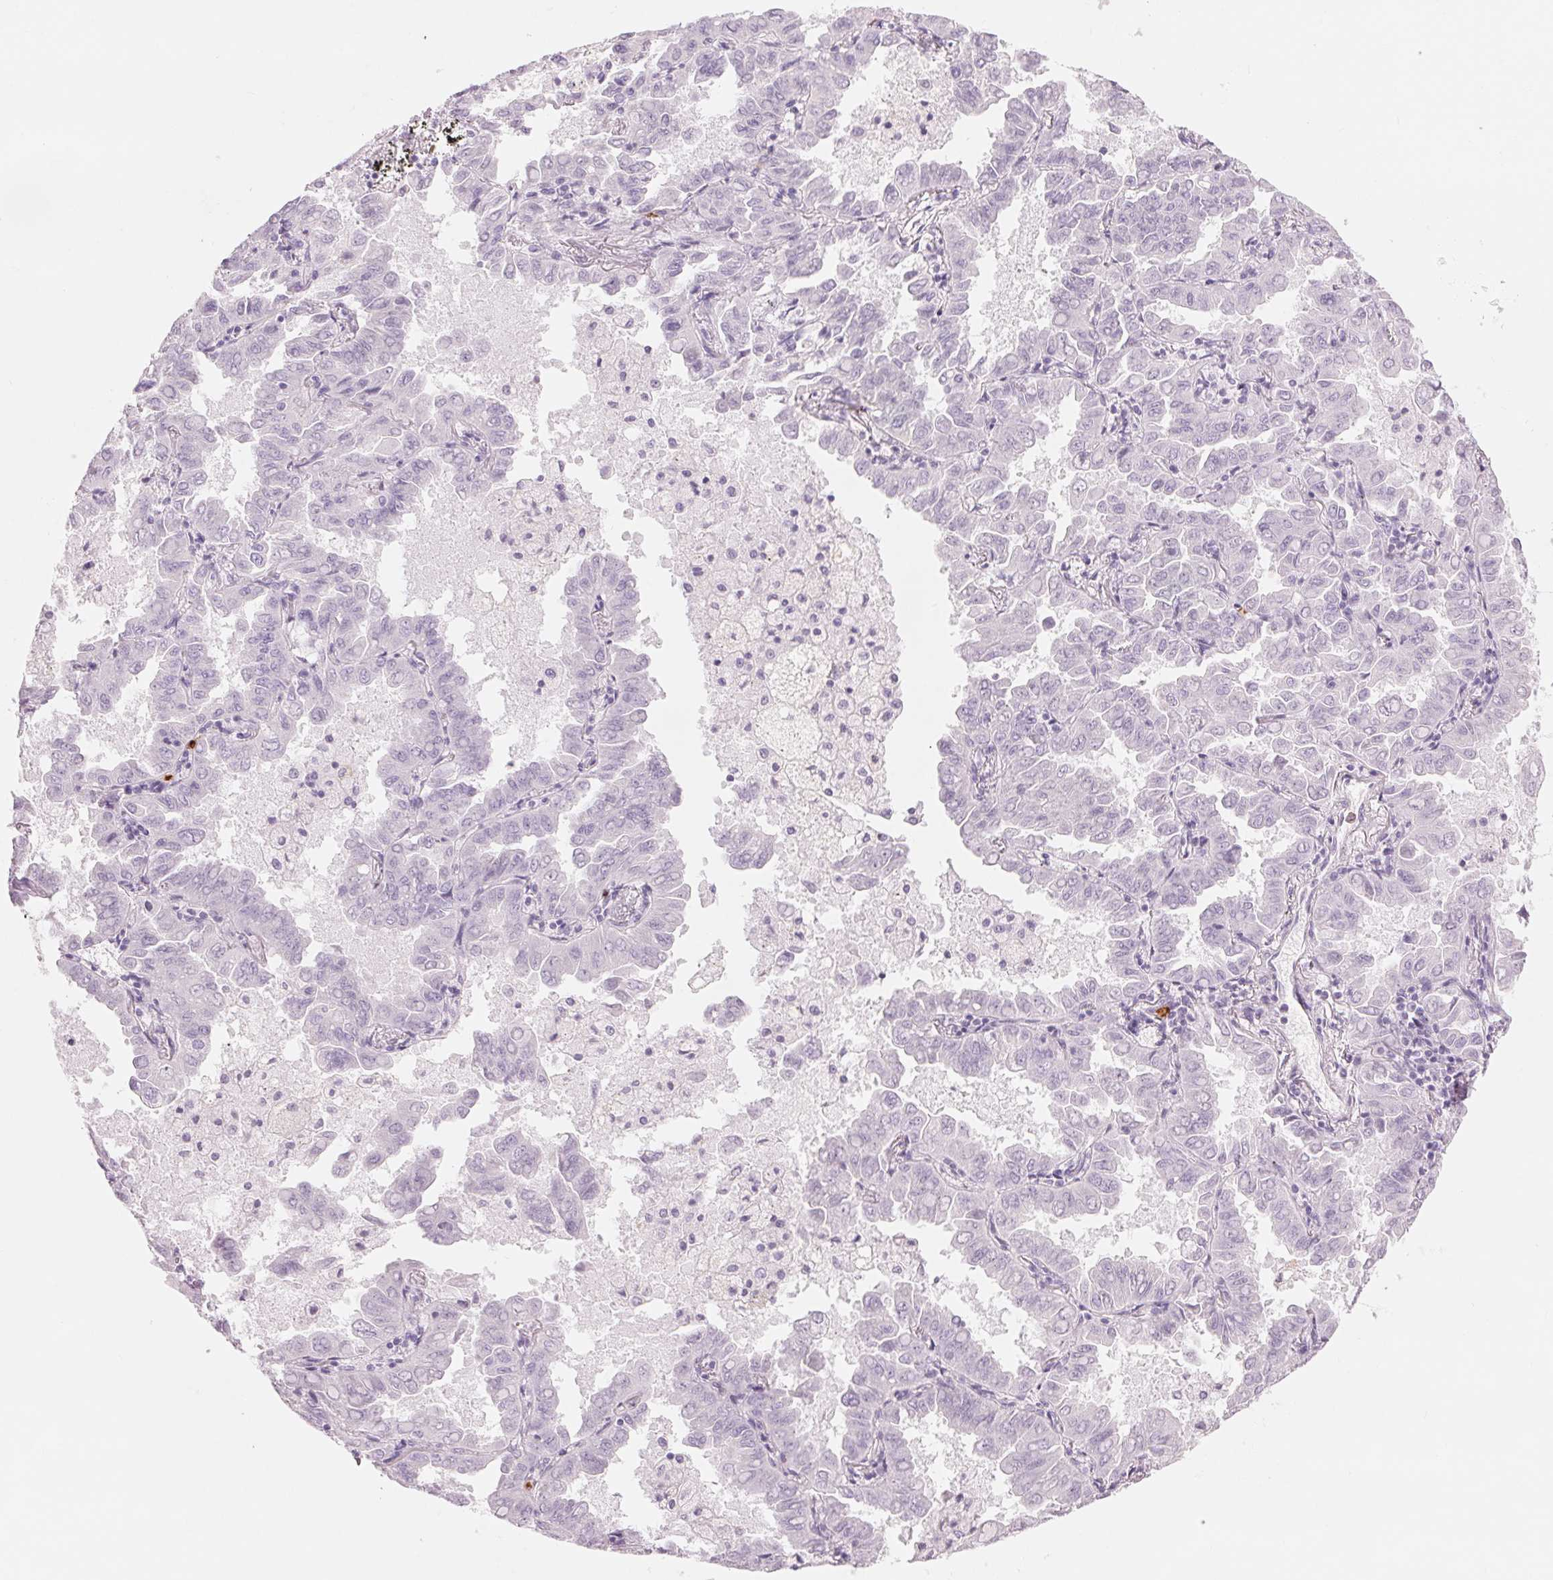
{"staining": {"intensity": "negative", "quantity": "none", "location": "none"}, "tissue": "lung cancer", "cell_type": "Tumor cells", "image_type": "cancer", "snomed": [{"axis": "morphology", "description": "Adenocarcinoma, NOS"}, {"axis": "topography", "description": "Lung"}], "caption": "Tumor cells are negative for brown protein staining in lung cancer.", "gene": "KLK7", "patient": {"sex": "male", "age": 64}}